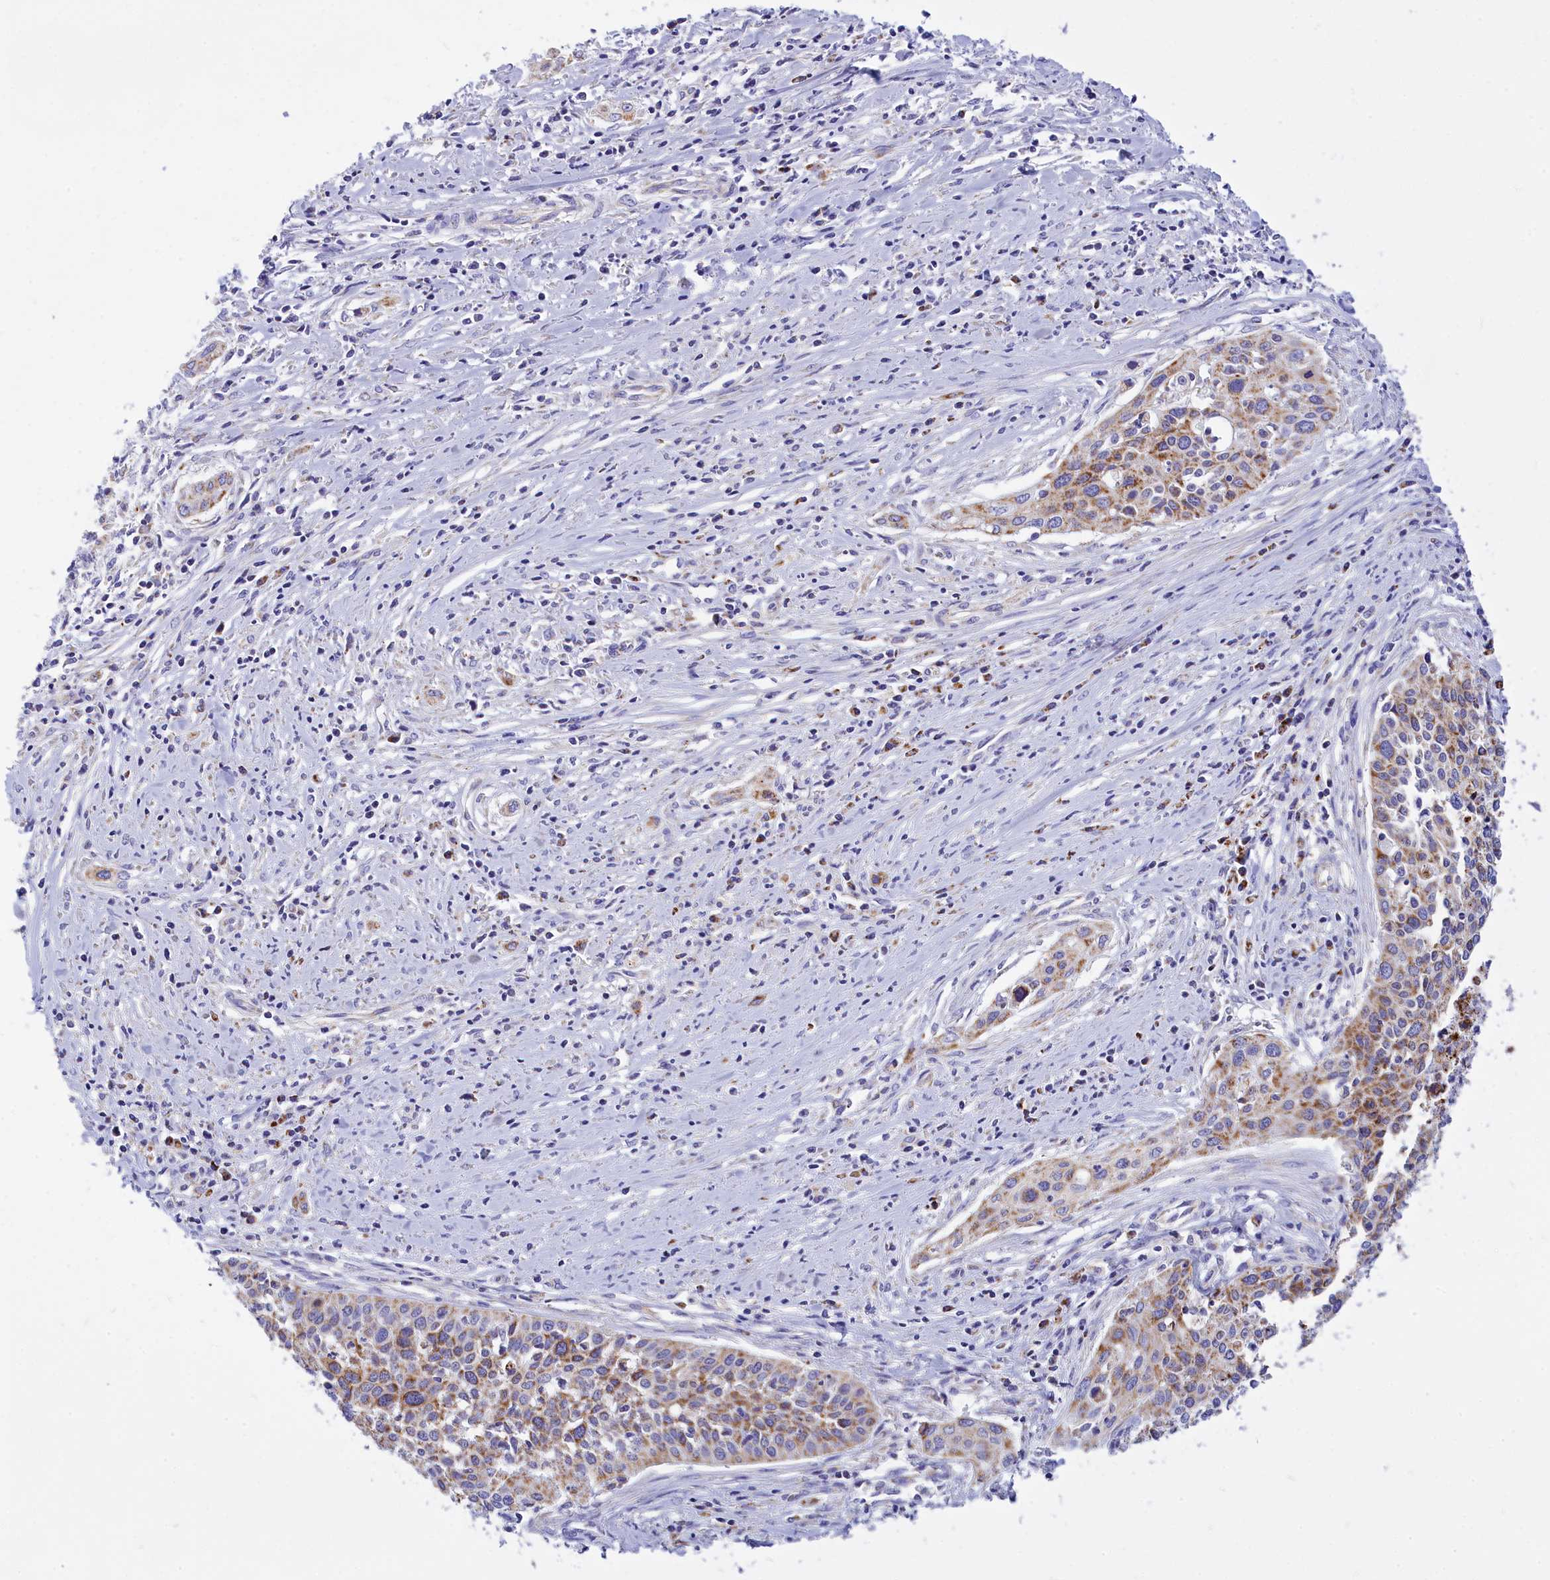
{"staining": {"intensity": "moderate", "quantity": "25%-75%", "location": "cytoplasmic/membranous"}, "tissue": "cervical cancer", "cell_type": "Tumor cells", "image_type": "cancer", "snomed": [{"axis": "morphology", "description": "Squamous cell carcinoma, NOS"}, {"axis": "topography", "description": "Cervix"}], "caption": "The image displays staining of cervical squamous cell carcinoma, revealing moderate cytoplasmic/membranous protein expression (brown color) within tumor cells.", "gene": "VDAC2", "patient": {"sex": "female", "age": 34}}